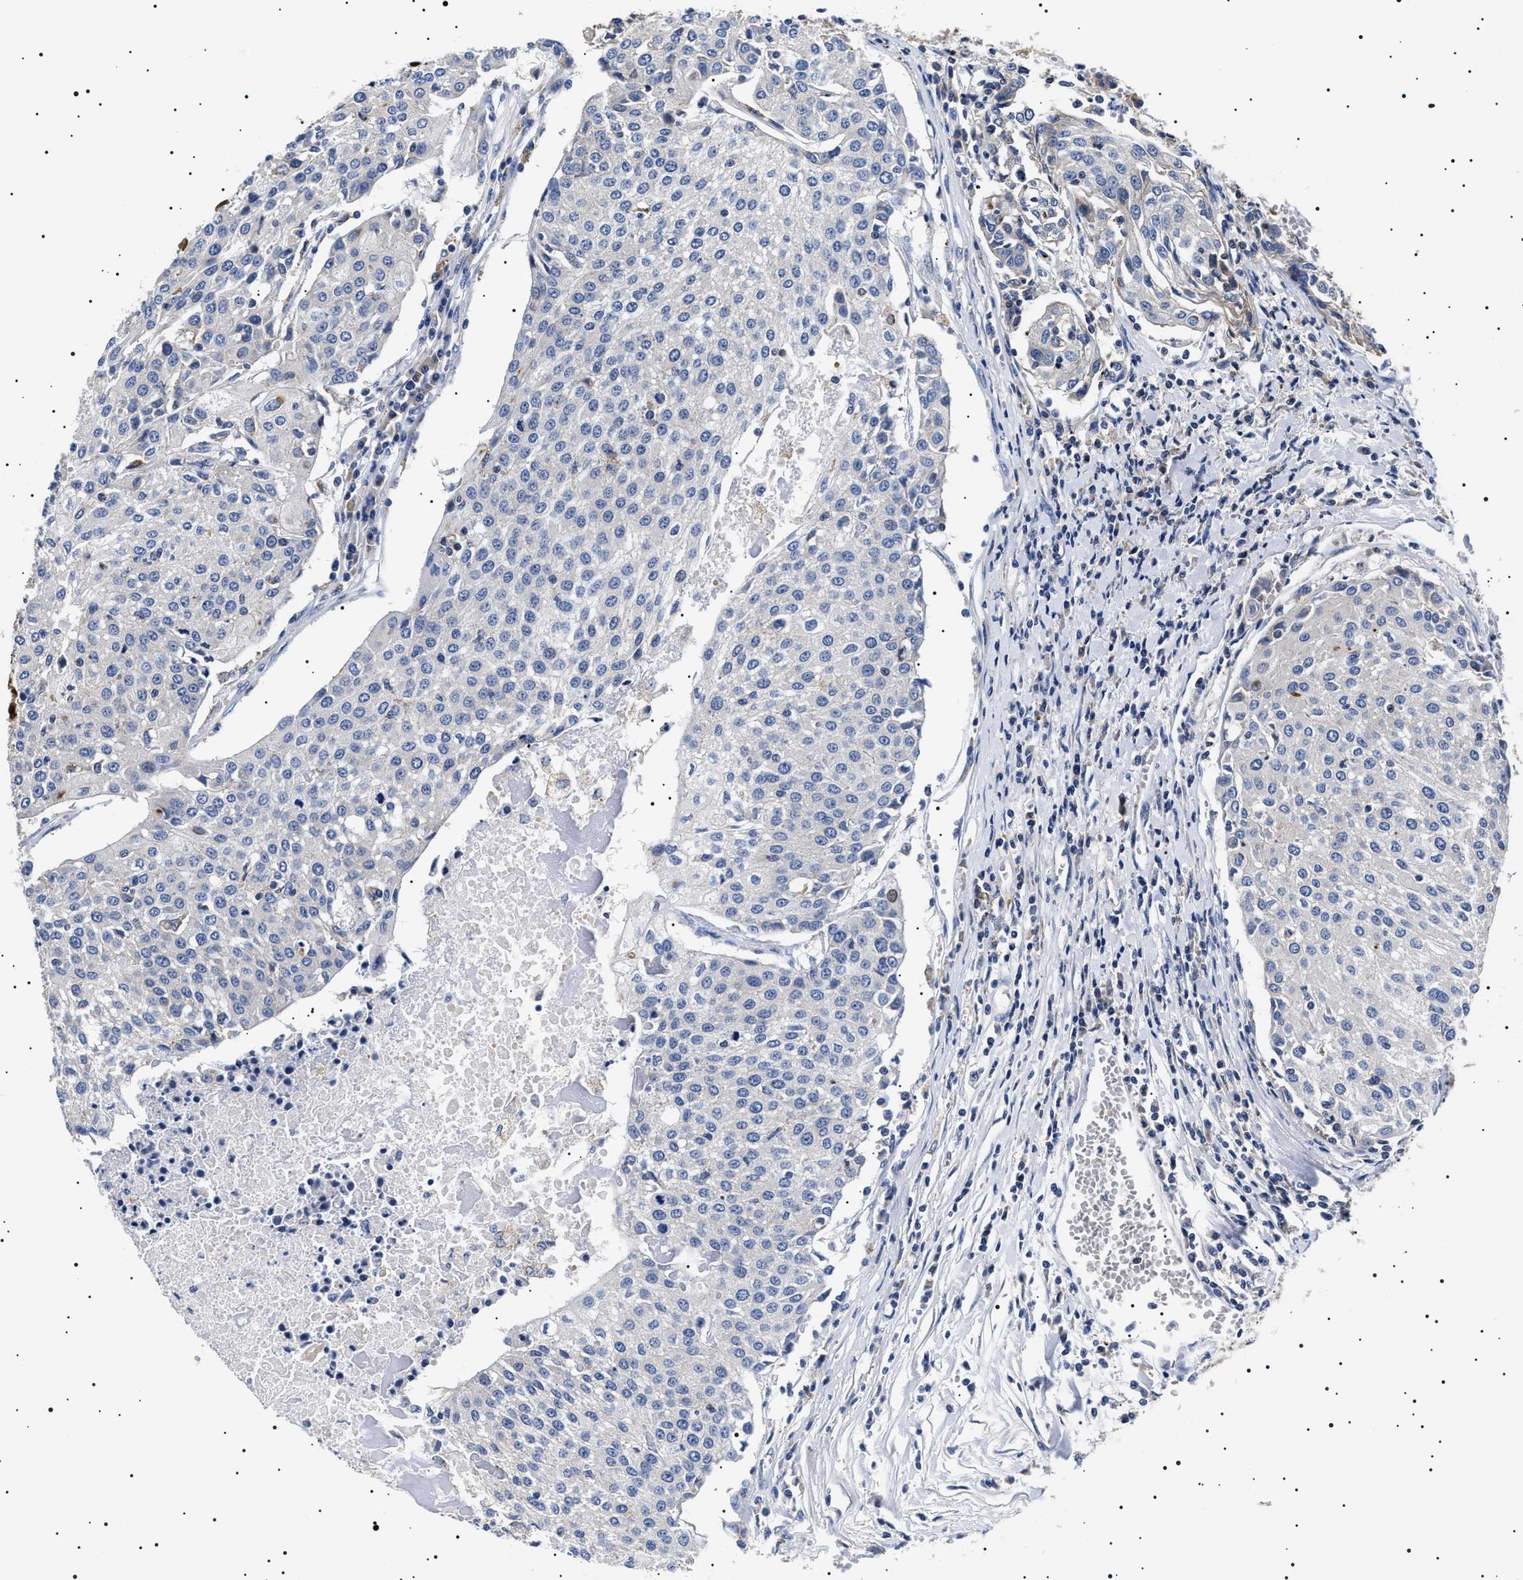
{"staining": {"intensity": "negative", "quantity": "none", "location": "none"}, "tissue": "urothelial cancer", "cell_type": "Tumor cells", "image_type": "cancer", "snomed": [{"axis": "morphology", "description": "Urothelial carcinoma, High grade"}, {"axis": "topography", "description": "Urinary bladder"}], "caption": "Histopathology image shows no protein expression in tumor cells of urothelial cancer tissue.", "gene": "SLC4A7", "patient": {"sex": "female", "age": 85}}